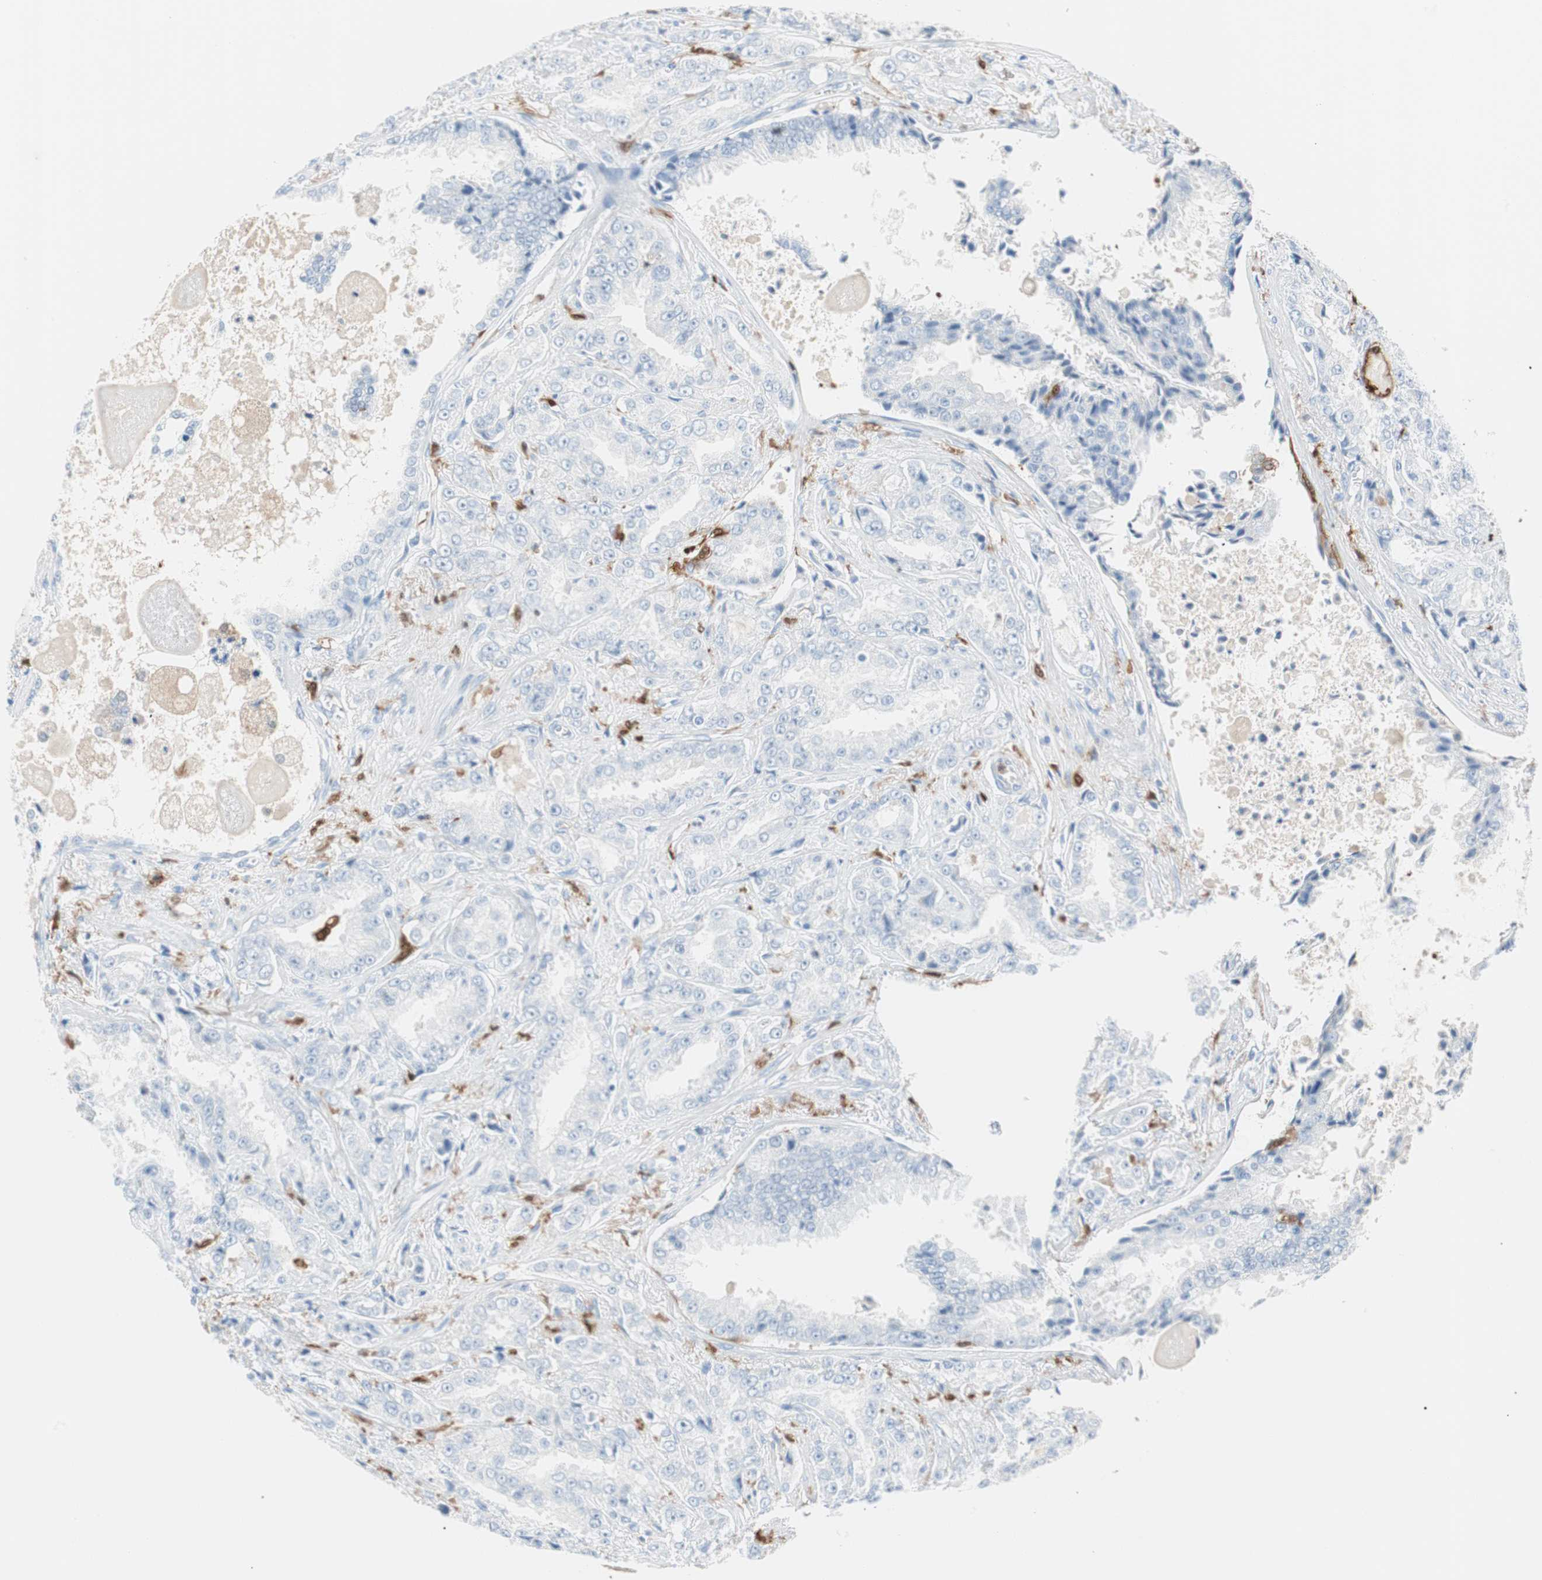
{"staining": {"intensity": "negative", "quantity": "none", "location": "none"}, "tissue": "prostate cancer", "cell_type": "Tumor cells", "image_type": "cancer", "snomed": [{"axis": "morphology", "description": "Adenocarcinoma, High grade"}, {"axis": "topography", "description": "Prostate"}], "caption": "A micrograph of human prostate cancer is negative for staining in tumor cells.", "gene": "IL18", "patient": {"sex": "male", "age": 73}}